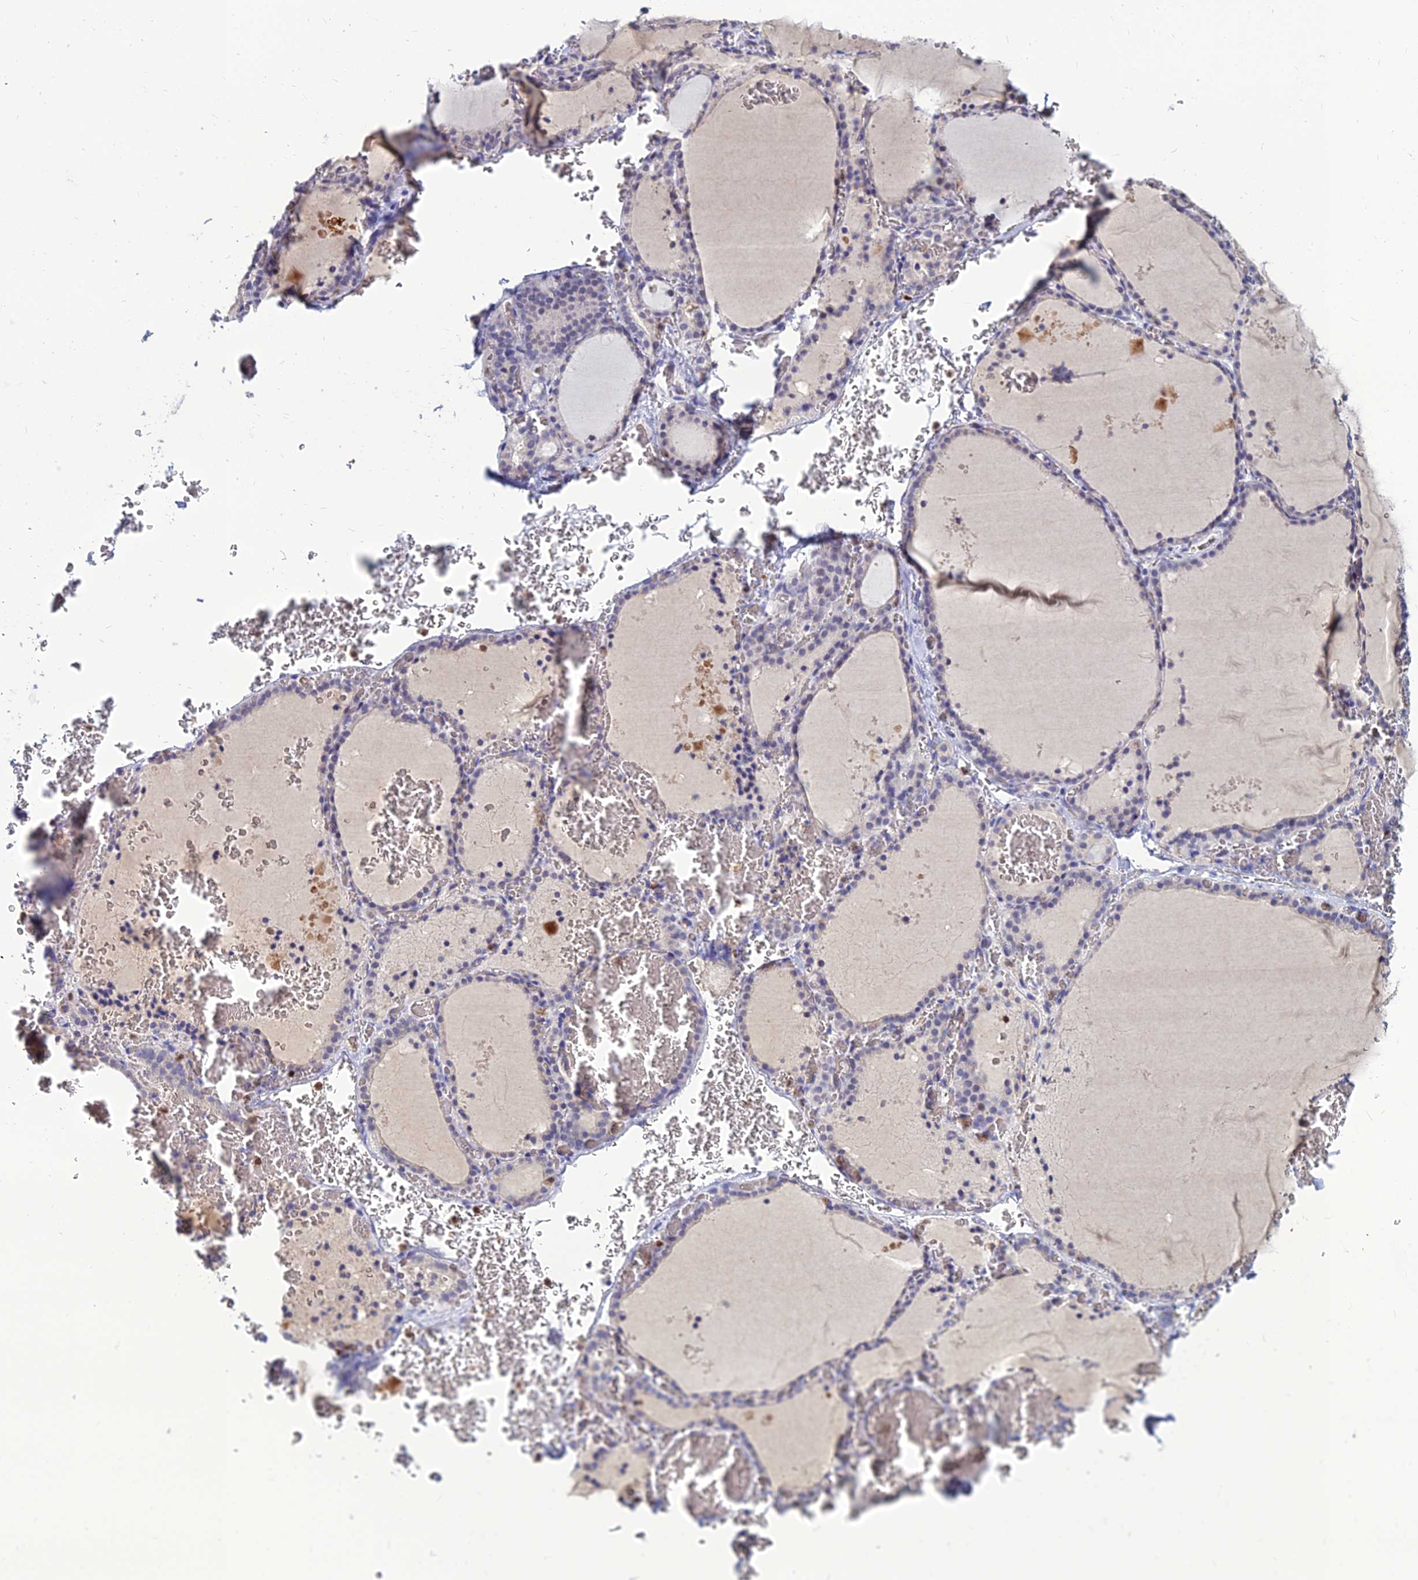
{"staining": {"intensity": "negative", "quantity": "none", "location": "none"}, "tissue": "thyroid gland", "cell_type": "Glandular cells", "image_type": "normal", "snomed": [{"axis": "morphology", "description": "Normal tissue, NOS"}, {"axis": "topography", "description": "Thyroid gland"}], "caption": "The histopathology image demonstrates no significant positivity in glandular cells of thyroid gland. The staining was performed using DAB to visualize the protein expression in brown, while the nuclei were stained in blue with hematoxylin (Magnification: 20x).", "gene": "GOLGA6A", "patient": {"sex": "female", "age": 39}}